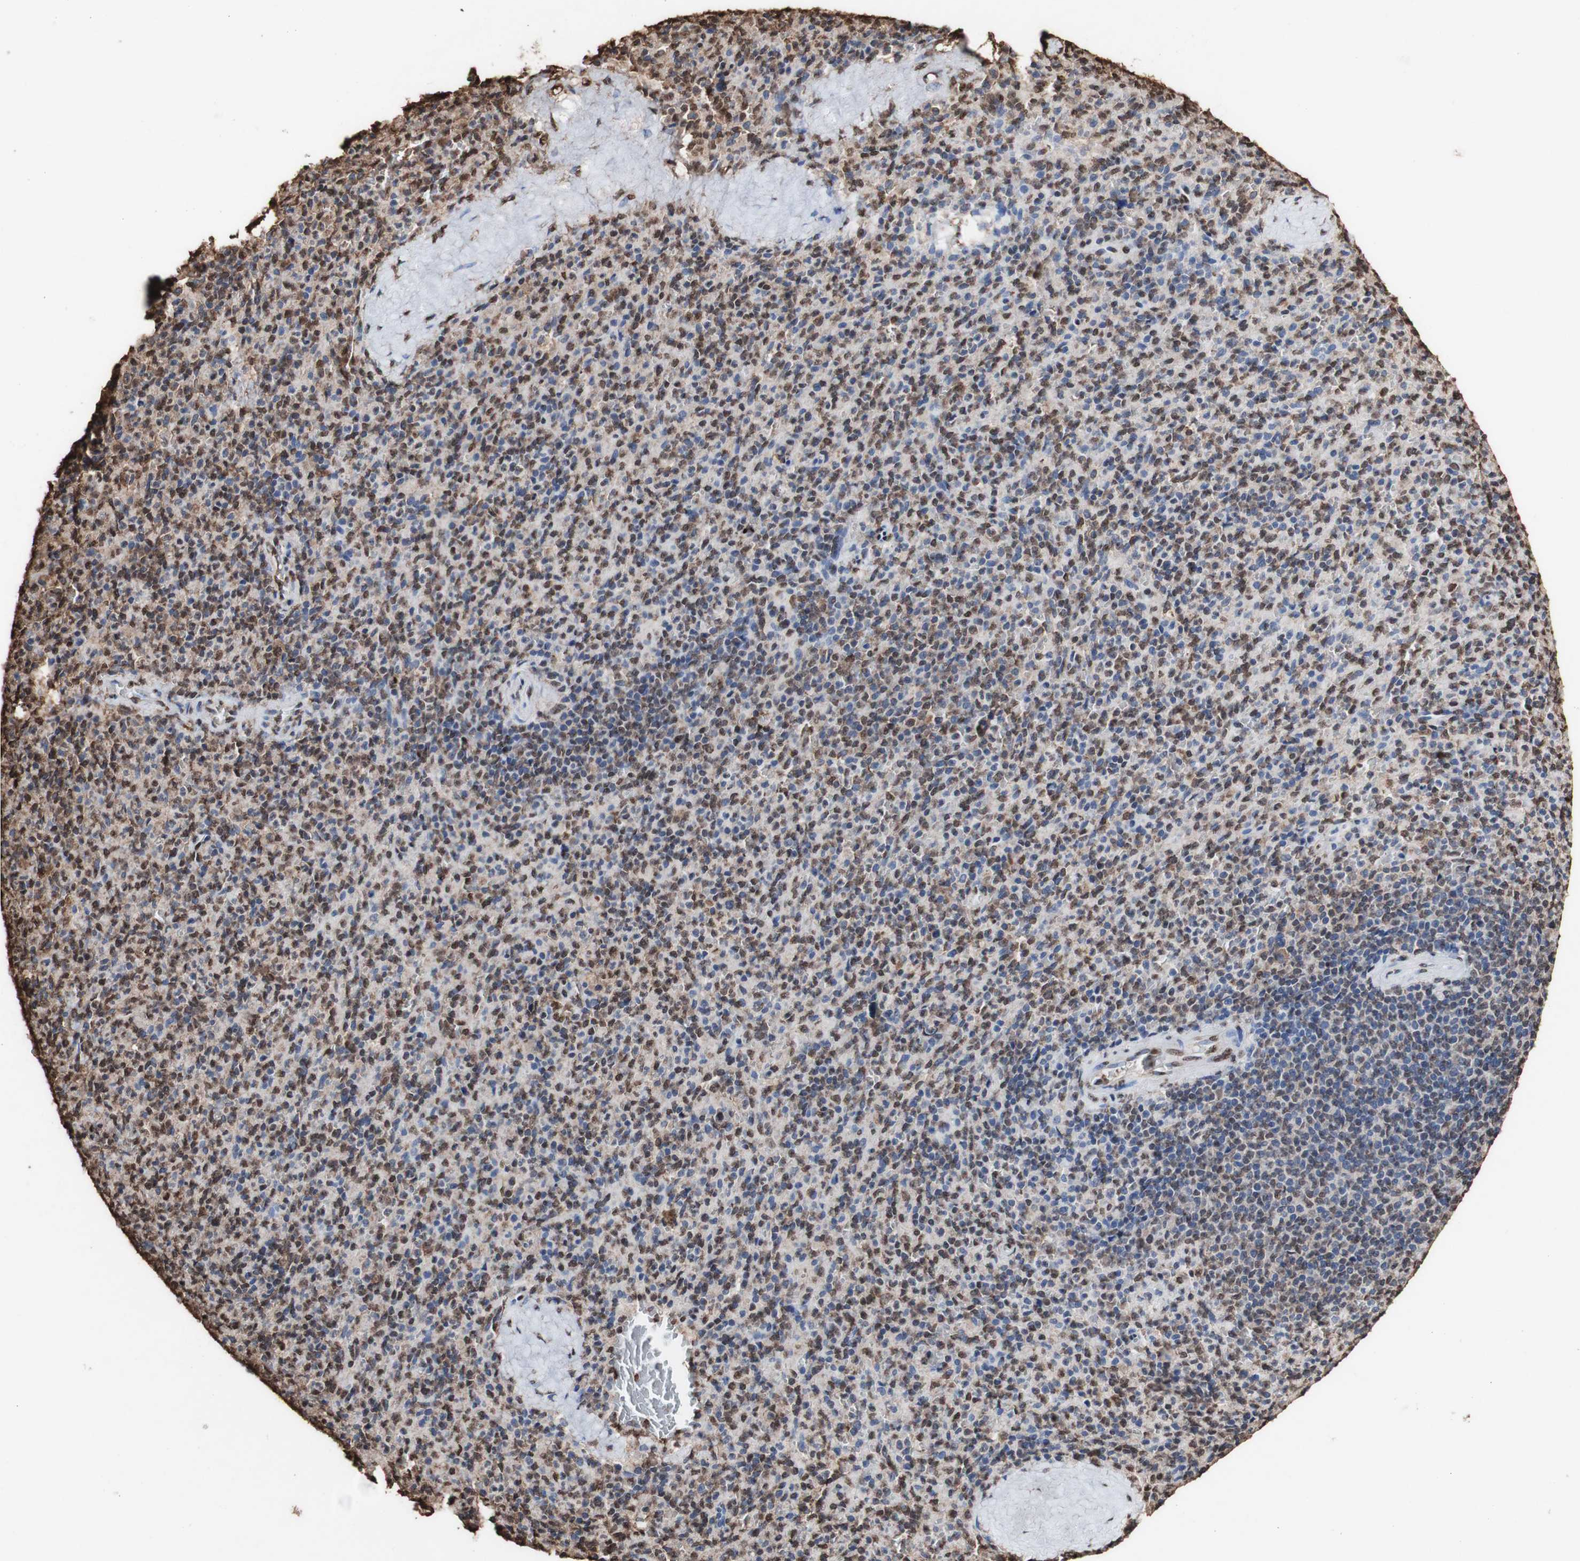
{"staining": {"intensity": "moderate", "quantity": "25%-75%", "location": "cytoplasmic/membranous,nuclear"}, "tissue": "spleen", "cell_type": "Cells in red pulp", "image_type": "normal", "snomed": [{"axis": "morphology", "description": "Normal tissue, NOS"}, {"axis": "topography", "description": "Spleen"}], "caption": "Cells in red pulp exhibit medium levels of moderate cytoplasmic/membranous,nuclear expression in about 25%-75% of cells in unremarkable spleen. The staining was performed using DAB (3,3'-diaminobenzidine) to visualize the protein expression in brown, while the nuclei were stained in blue with hematoxylin (Magnification: 20x).", "gene": "PIDD1", "patient": {"sex": "male", "age": 36}}